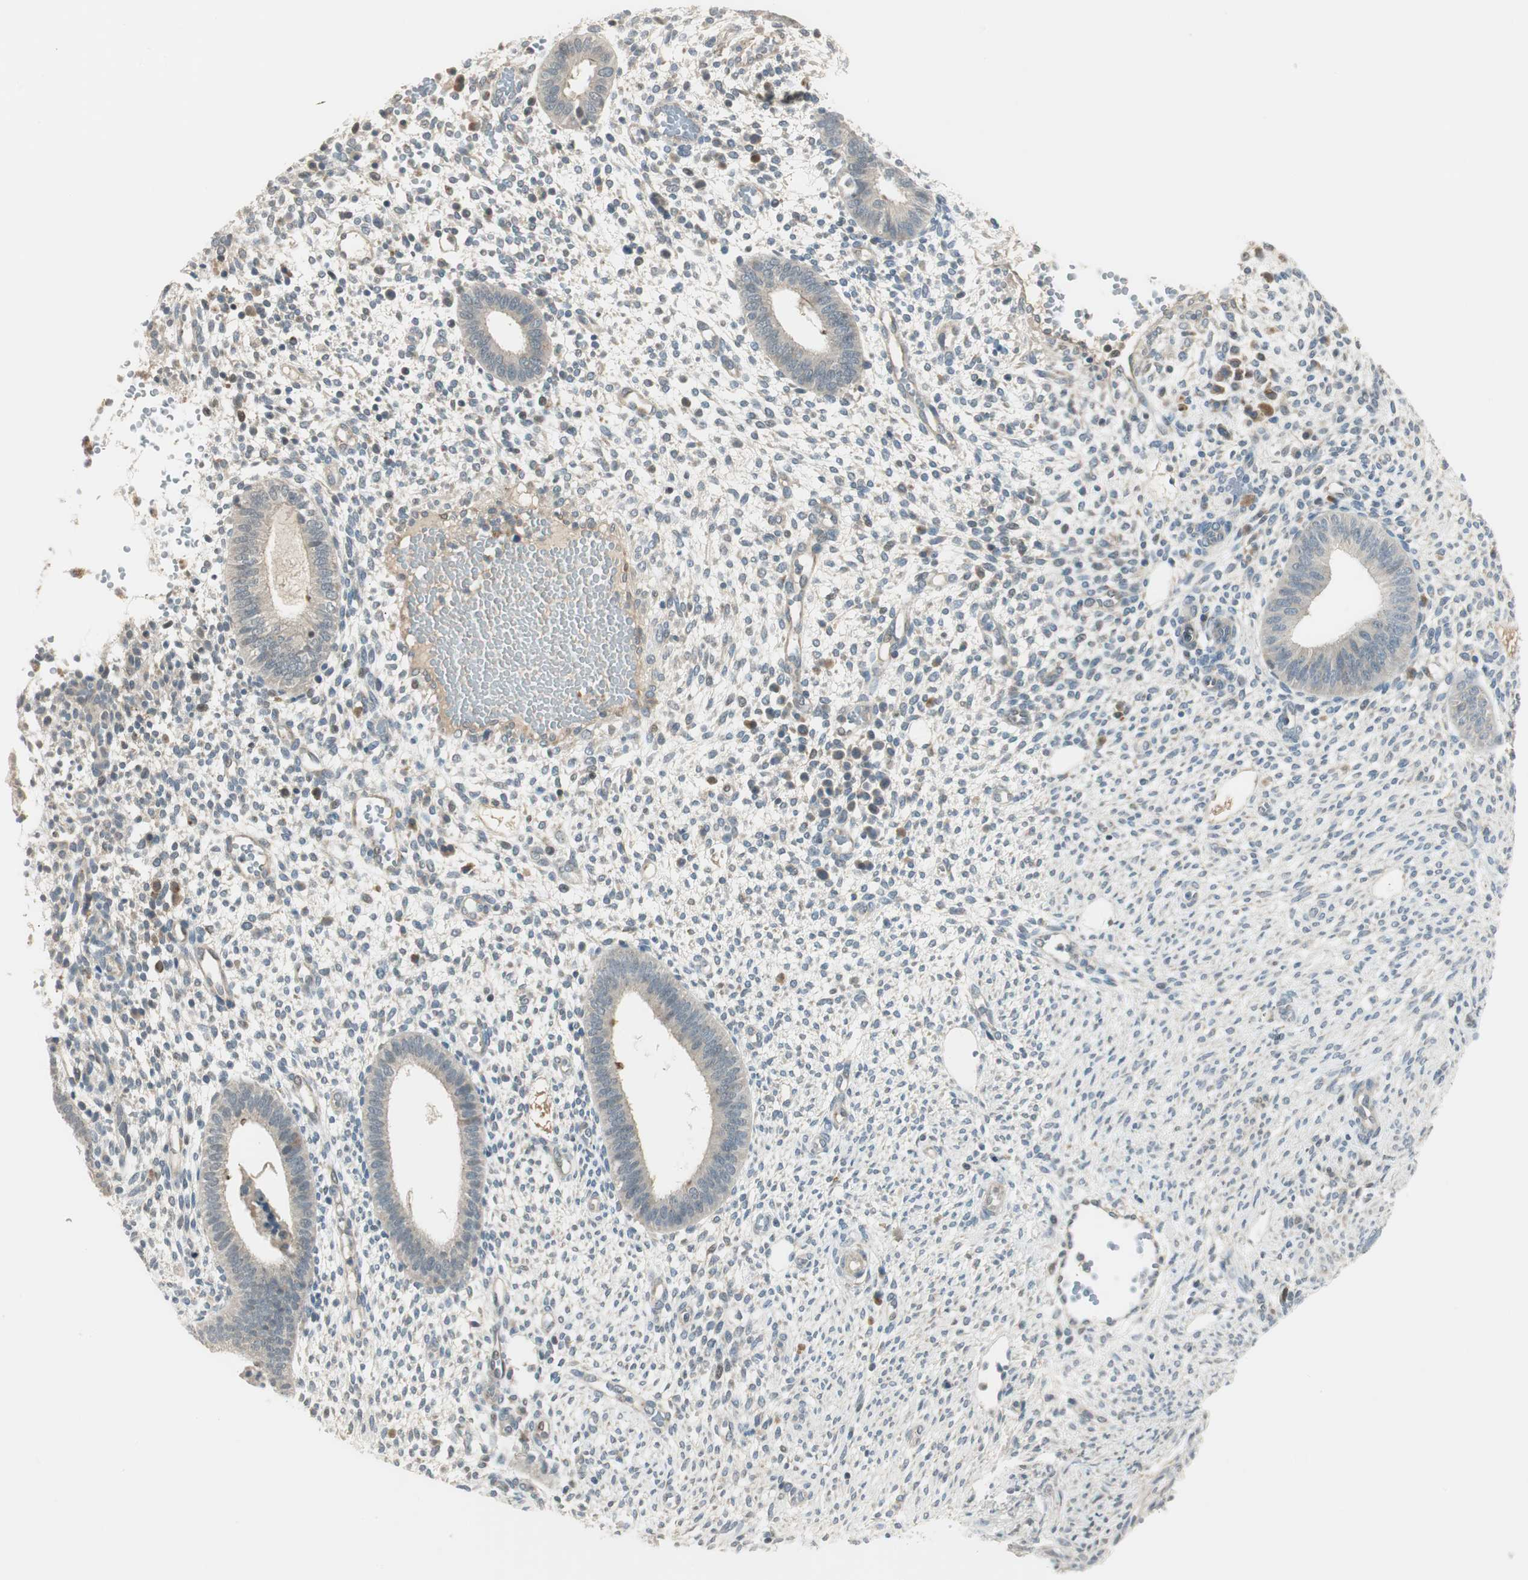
{"staining": {"intensity": "negative", "quantity": "none", "location": "none"}, "tissue": "endometrium", "cell_type": "Cells in endometrial stroma", "image_type": "normal", "snomed": [{"axis": "morphology", "description": "Normal tissue, NOS"}, {"axis": "topography", "description": "Endometrium"}], "caption": "A high-resolution image shows immunohistochemistry staining of benign endometrium, which shows no significant positivity in cells in endometrial stroma. (Immunohistochemistry (ihc), brightfield microscopy, high magnification).", "gene": "PCDHB15", "patient": {"sex": "female", "age": 35}}